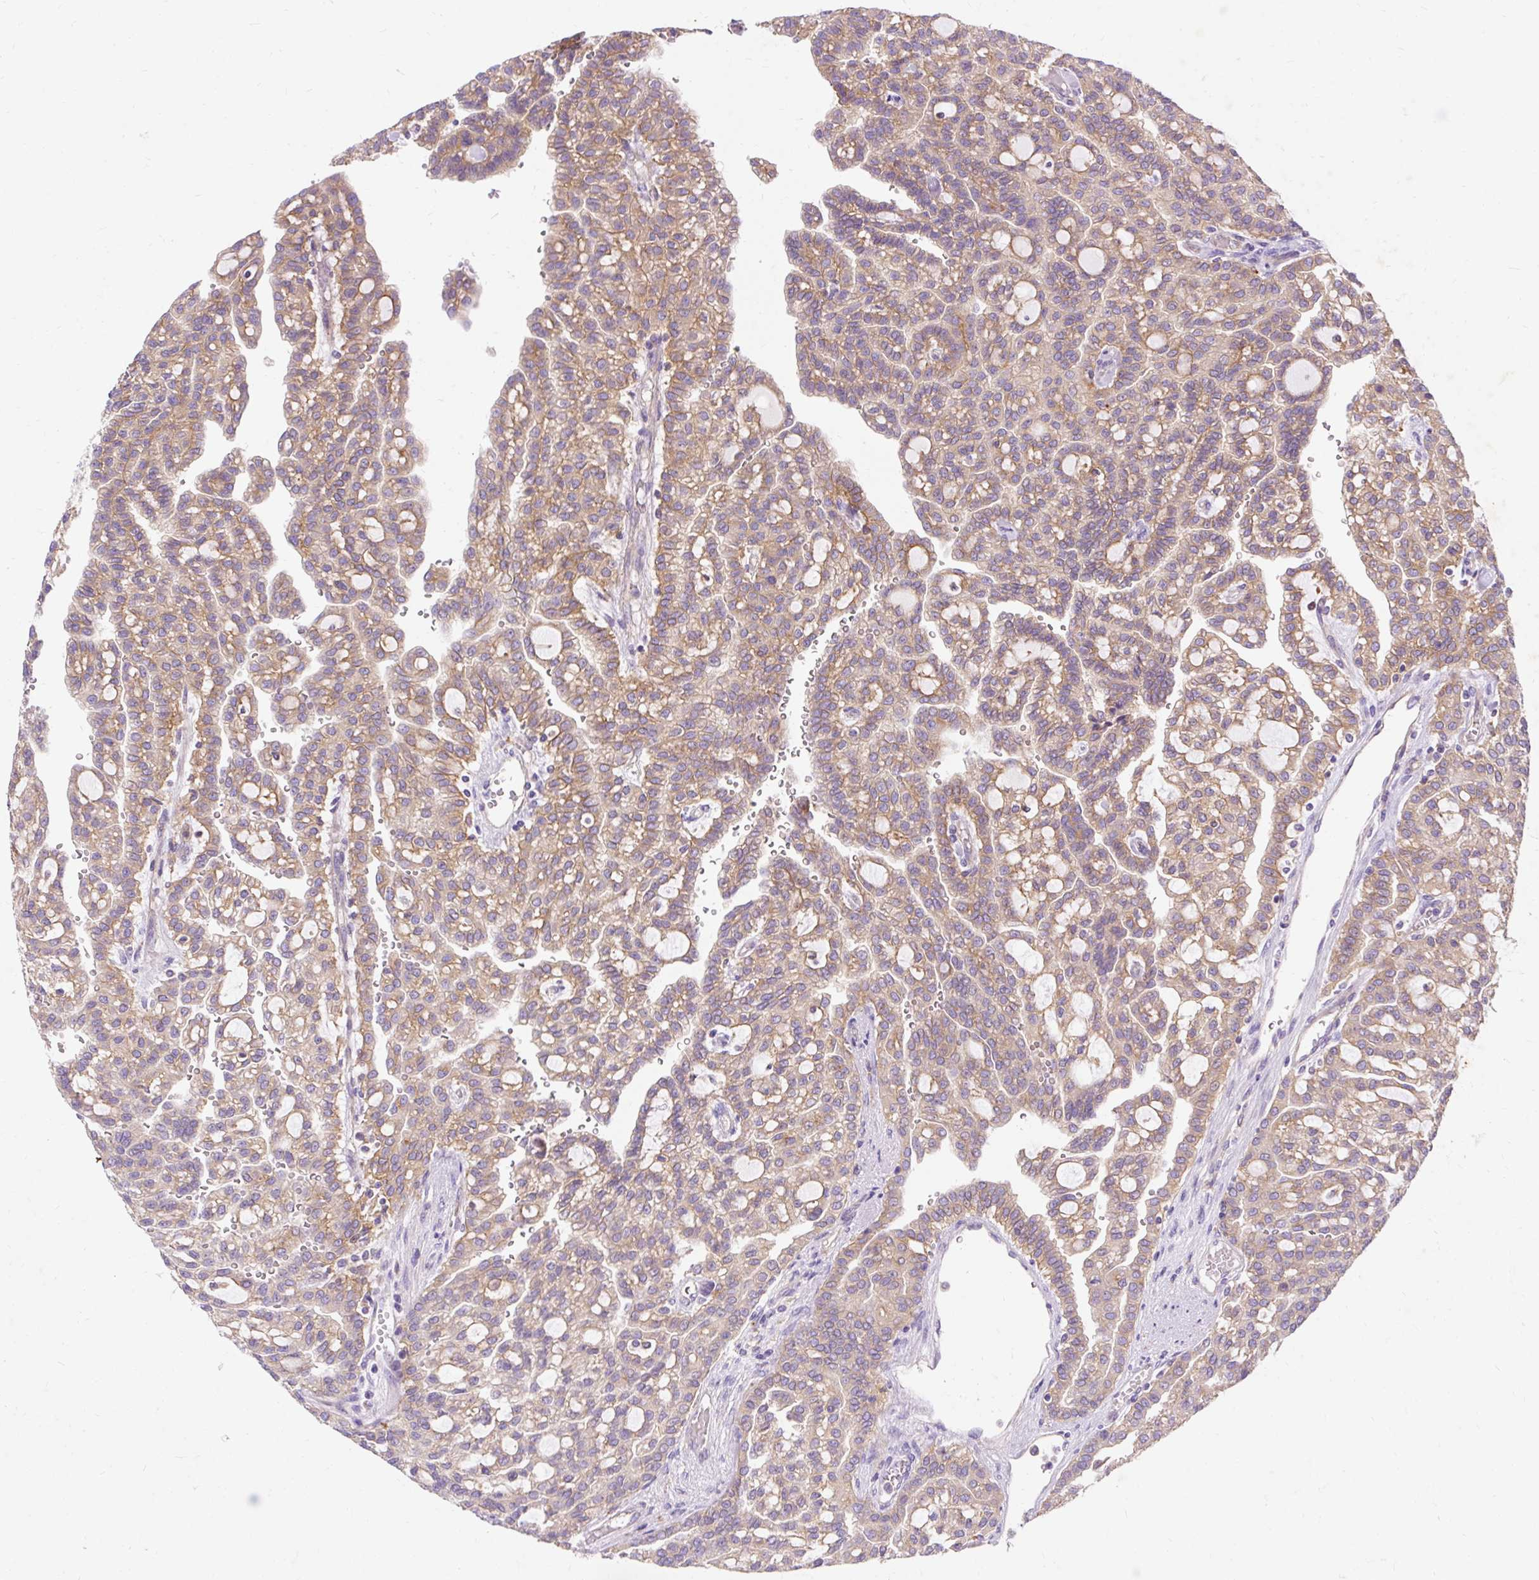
{"staining": {"intensity": "moderate", "quantity": ">75%", "location": "cytoplasmic/membranous"}, "tissue": "renal cancer", "cell_type": "Tumor cells", "image_type": "cancer", "snomed": [{"axis": "morphology", "description": "Adenocarcinoma, NOS"}, {"axis": "topography", "description": "Kidney"}], "caption": "An immunohistochemistry image of neoplastic tissue is shown. Protein staining in brown shows moderate cytoplasmic/membranous positivity in renal cancer within tumor cells.", "gene": "OR4K15", "patient": {"sex": "male", "age": 63}}